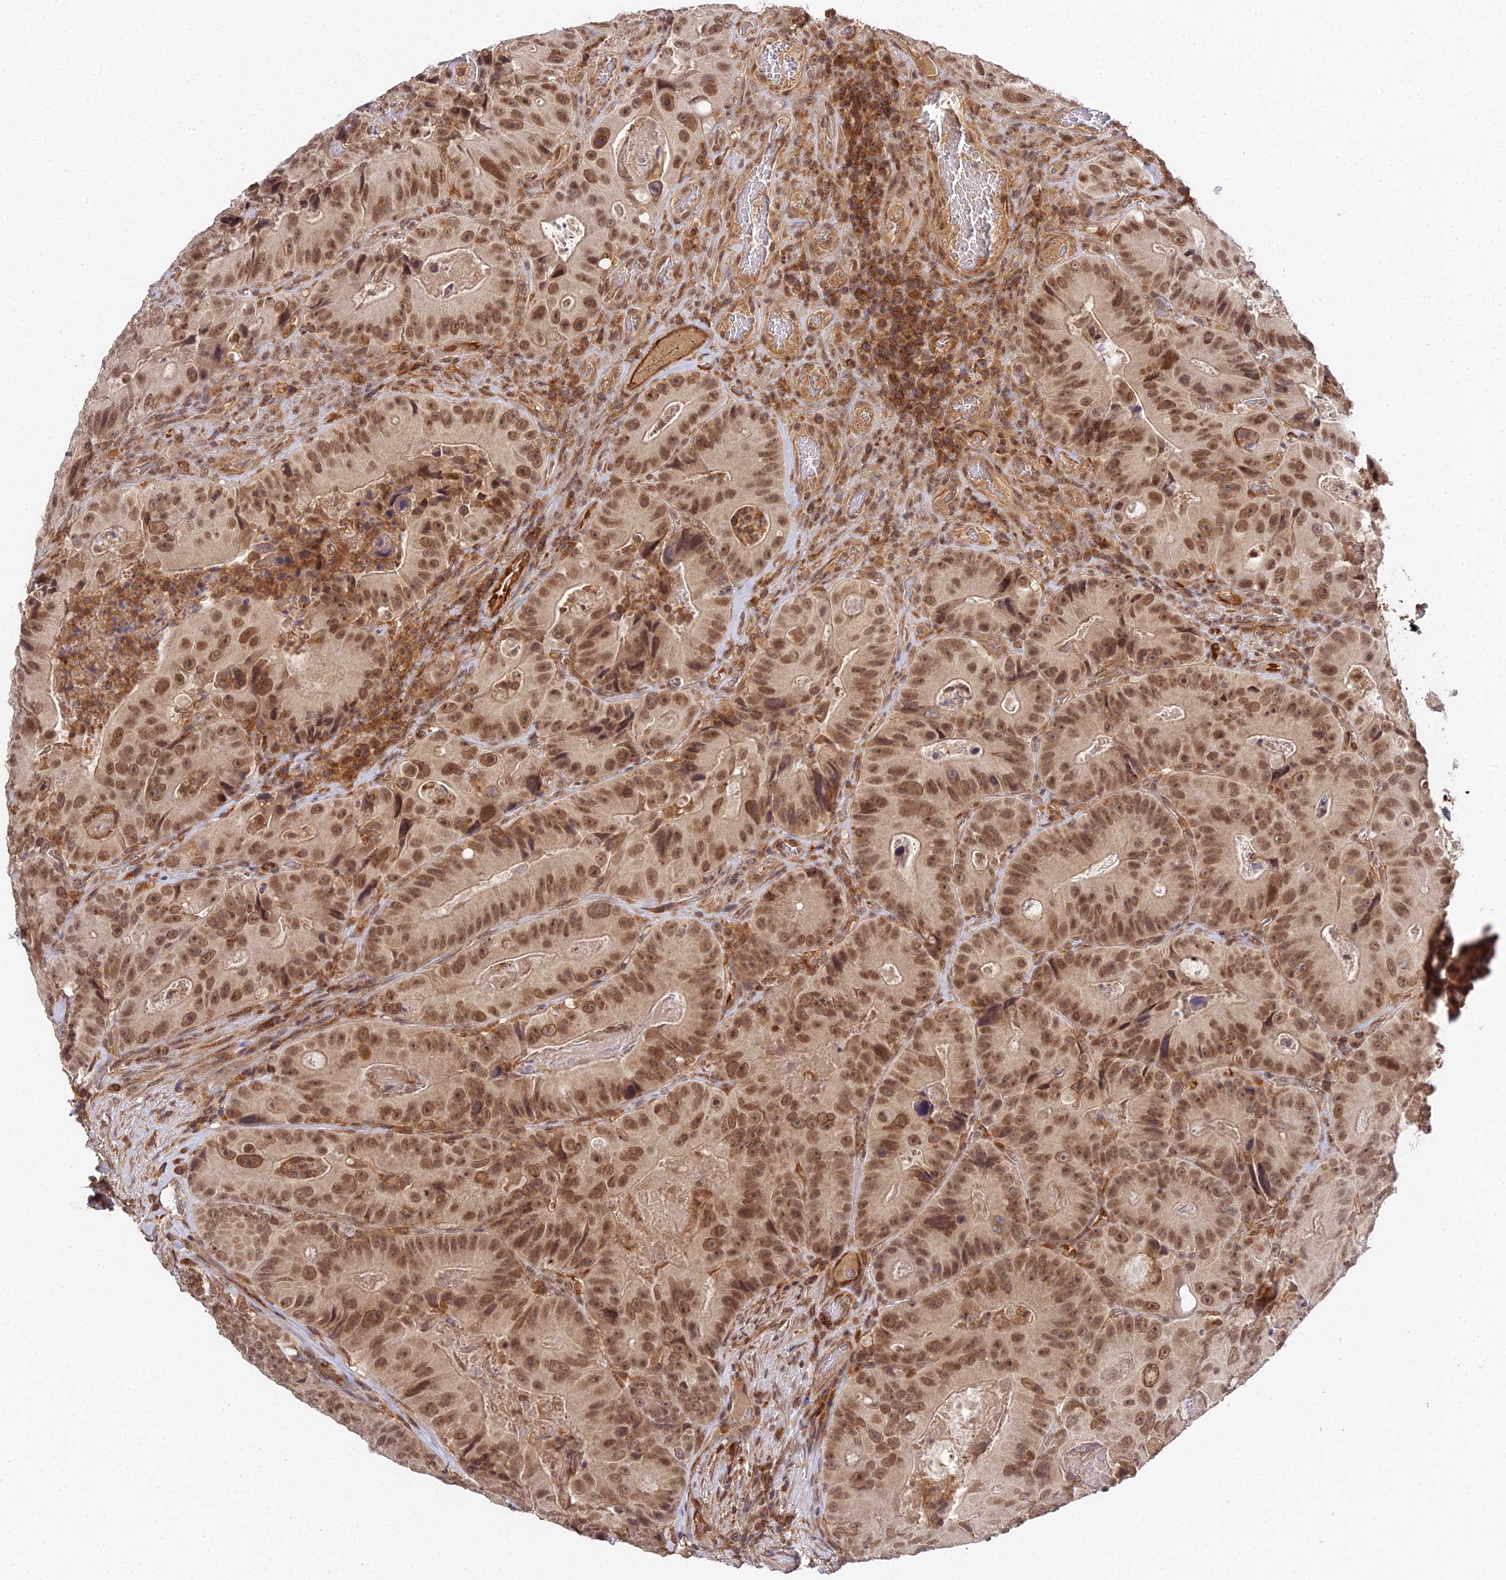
{"staining": {"intensity": "moderate", "quantity": ">75%", "location": "nuclear"}, "tissue": "colorectal cancer", "cell_type": "Tumor cells", "image_type": "cancer", "snomed": [{"axis": "morphology", "description": "Adenocarcinoma, NOS"}, {"axis": "topography", "description": "Colon"}], "caption": "Moderate nuclear expression is seen in about >75% of tumor cells in colorectal adenocarcinoma.", "gene": "TPRX1", "patient": {"sex": "female", "age": 86}}